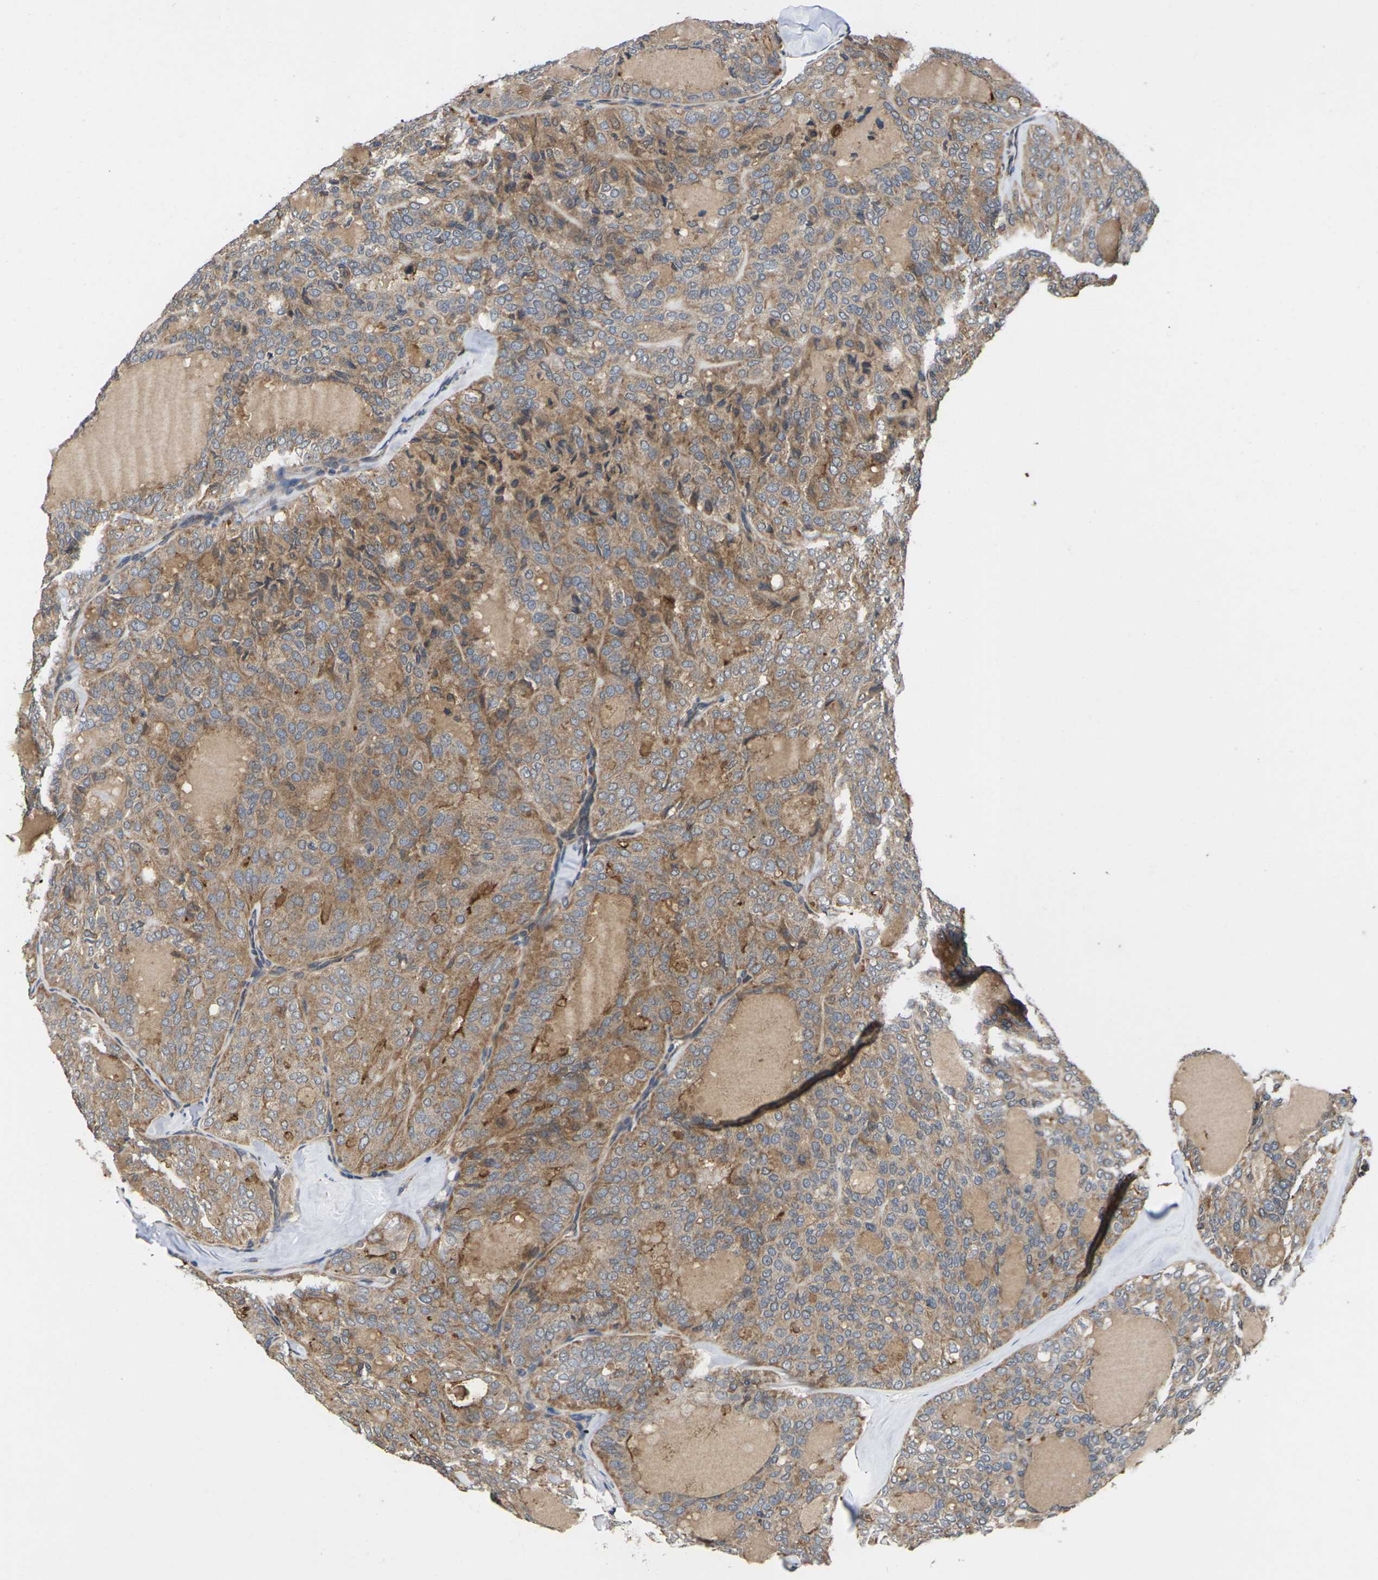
{"staining": {"intensity": "moderate", "quantity": ">75%", "location": "cytoplasmic/membranous"}, "tissue": "thyroid cancer", "cell_type": "Tumor cells", "image_type": "cancer", "snomed": [{"axis": "morphology", "description": "Follicular adenoma carcinoma, NOS"}, {"axis": "topography", "description": "Thyroid gland"}], "caption": "Immunohistochemistry photomicrograph of neoplastic tissue: human follicular adenoma carcinoma (thyroid) stained using IHC exhibits medium levels of moderate protein expression localized specifically in the cytoplasmic/membranous of tumor cells, appearing as a cytoplasmic/membranous brown color.", "gene": "DKK2", "patient": {"sex": "male", "age": 75}}